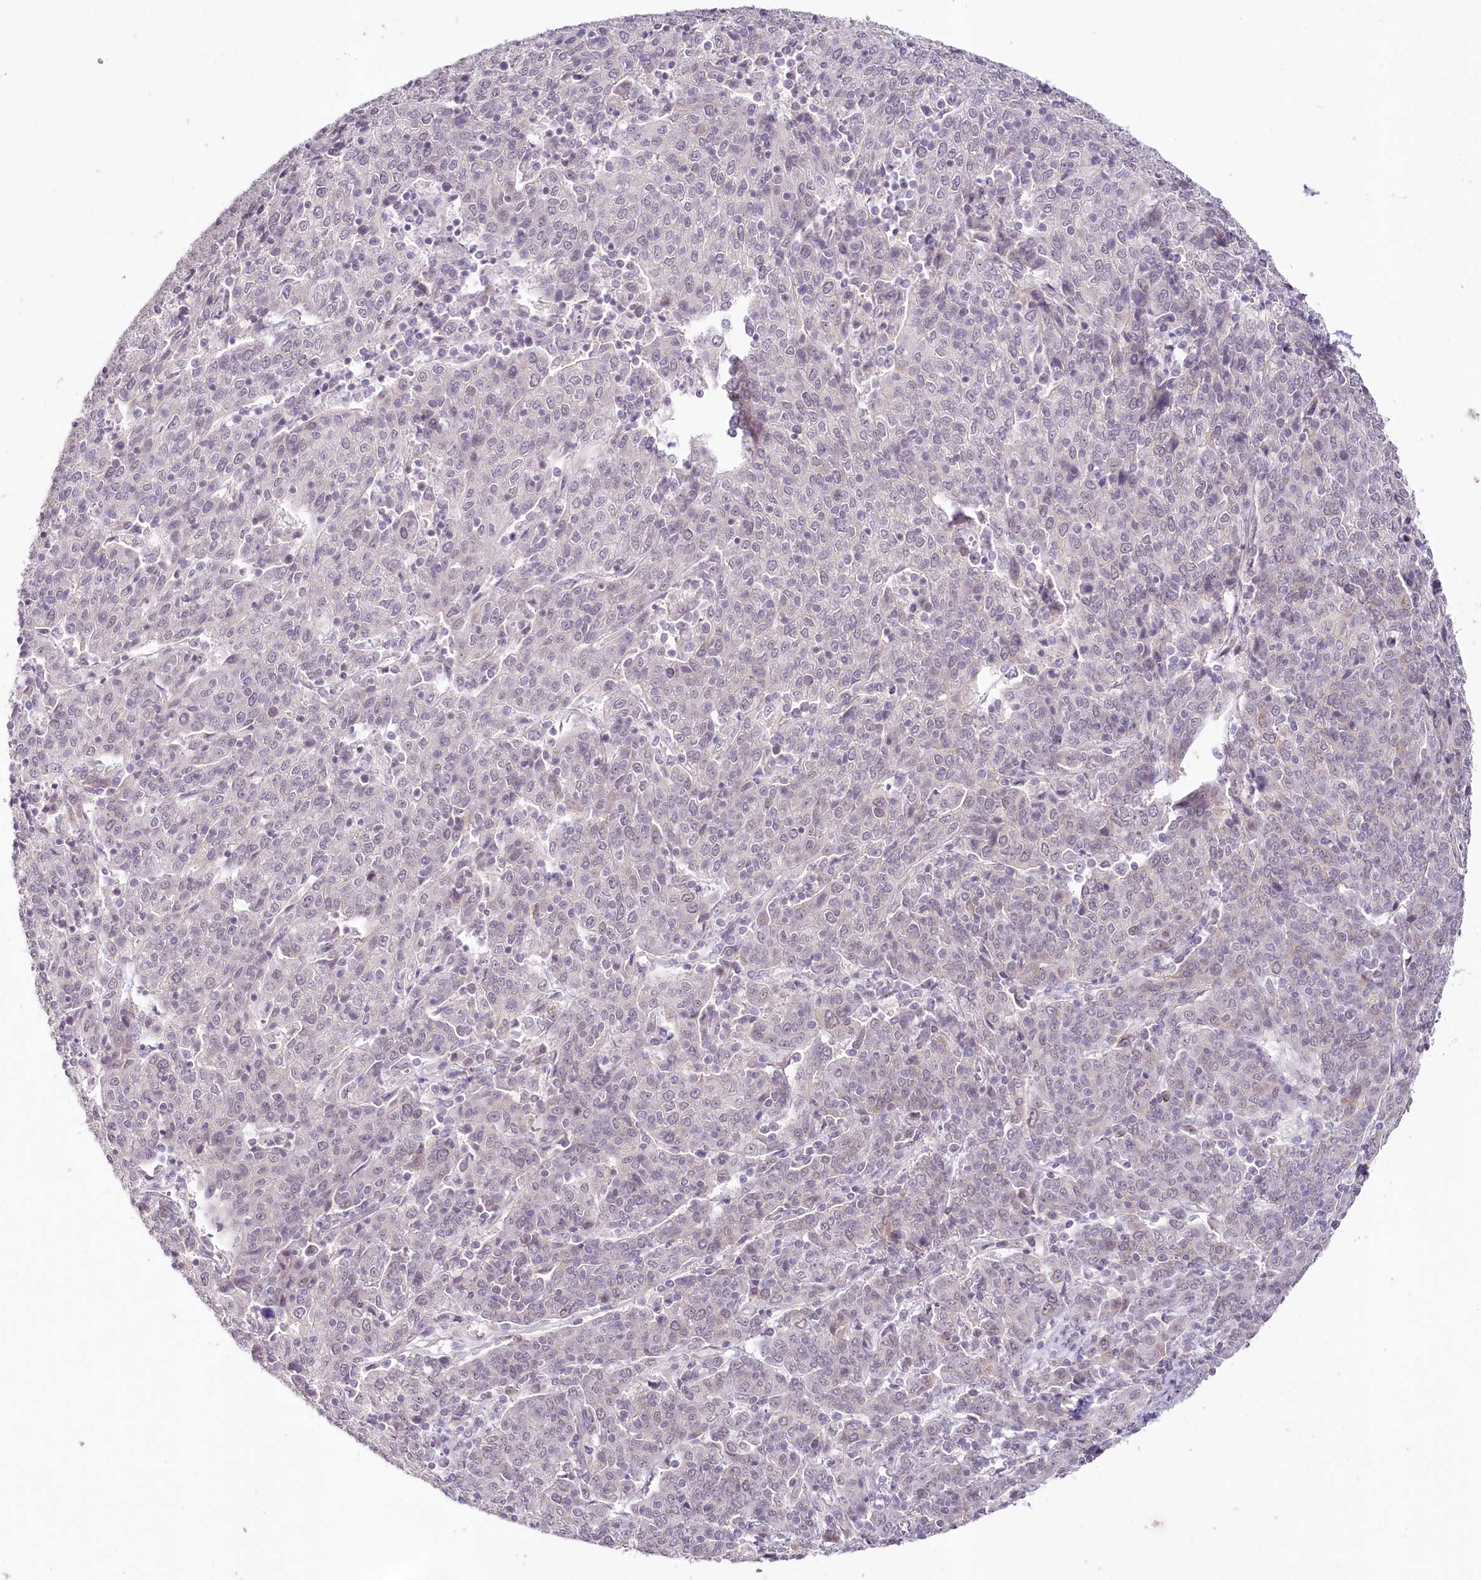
{"staining": {"intensity": "weak", "quantity": "<25%", "location": "cytoplasmic/membranous,nuclear"}, "tissue": "cervical cancer", "cell_type": "Tumor cells", "image_type": "cancer", "snomed": [{"axis": "morphology", "description": "Squamous cell carcinoma, NOS"}, {"axis": "topography", "description": "Cervix"}], "caption": "Tumor cells are negative for brown protein staining in cervical cancer. Nuclei are stained in blue.", "gene": "HPD", "patient": {"sex": "female", "age": 67}}